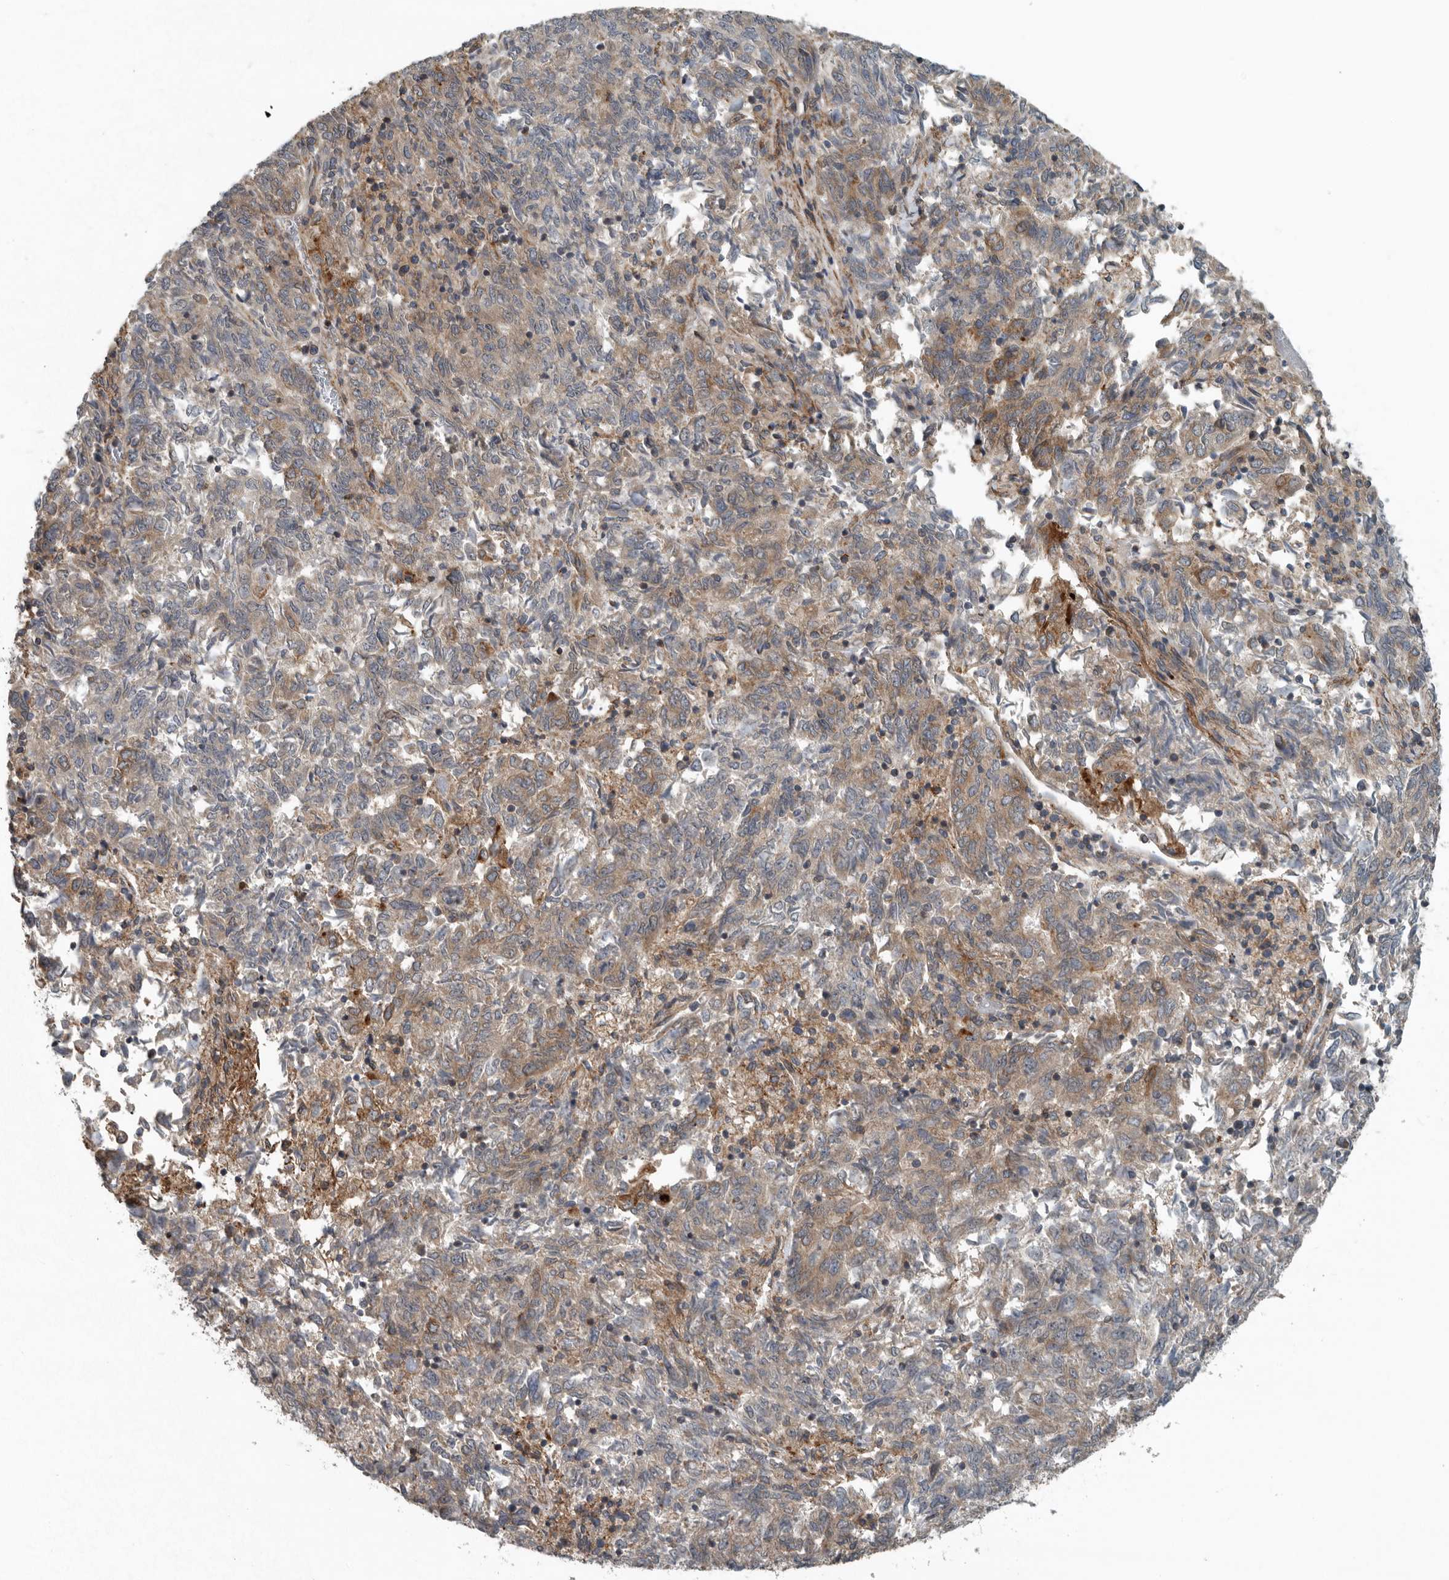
{"staining": {"intensity": "weak", "quantity": "25%-75%", "location": "cytoplasmic/membranous"}, "tissue": "endometrial cancer", "cell_type": "Tumor cells", "image_type": "cancer", "snomed": [{"axis": "morphology", "description": "Adenocarcinoma, NOS"}, {"axis": "topography", "description": "Endometrium"}], "caption": "DAB immunohistochemical staining of adenocarcinoma (endometrial) shows weak cytoplasmic/membranous protein positivity in about 25%-75% of tumor cells.", "gene": "AMFR", "patient": {"sex": "female", "age": 80}}